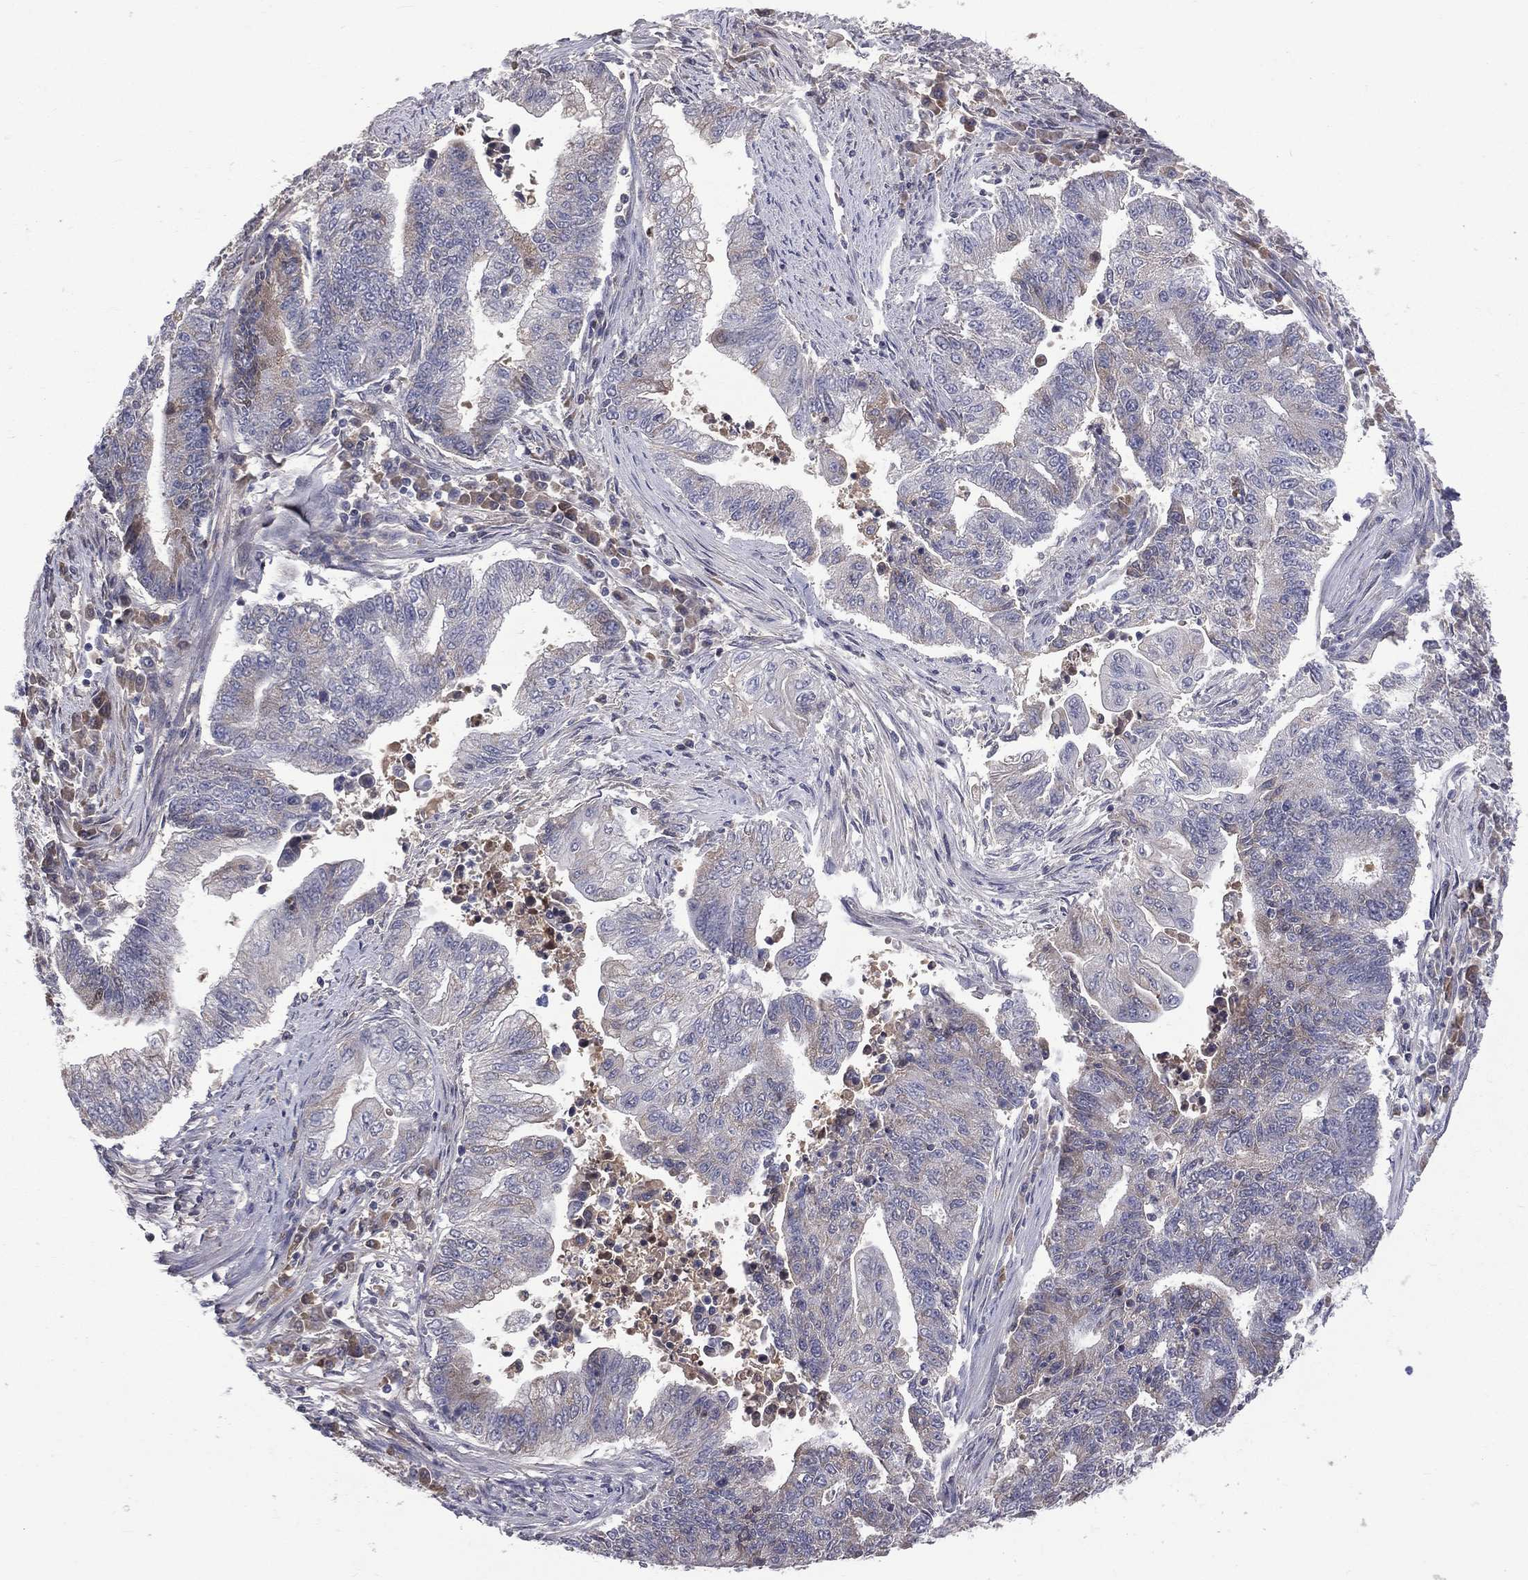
{"staining": {"intensity": "moderate", "quantity": "<25%", "location": "cytoplasmic/membranous"}, "tissue": "endometrial cancer", "cell_type": "Tumor cells", "image_type": "cancer", "snomed": [{"axis": "morphology", "description": "Adenocarcinoma, NOS"}, {"axis": "topography", "description": "Uterus"}, {"axis": "topography", "description": "Endometrium"}], "caption": "Tumor cells display moderate cytoplasmic/membranous expression in approximately <25% of cells in endometrial cancer (adenocarcinoma). (Stains: DAB (3,3'-diaminobenzidine) in brown, nuclei in blue, Microscopy: brightfield microscopy at high magnification).", "gene": "DSG4", "patient": {"sex": "female", "age": 54}}